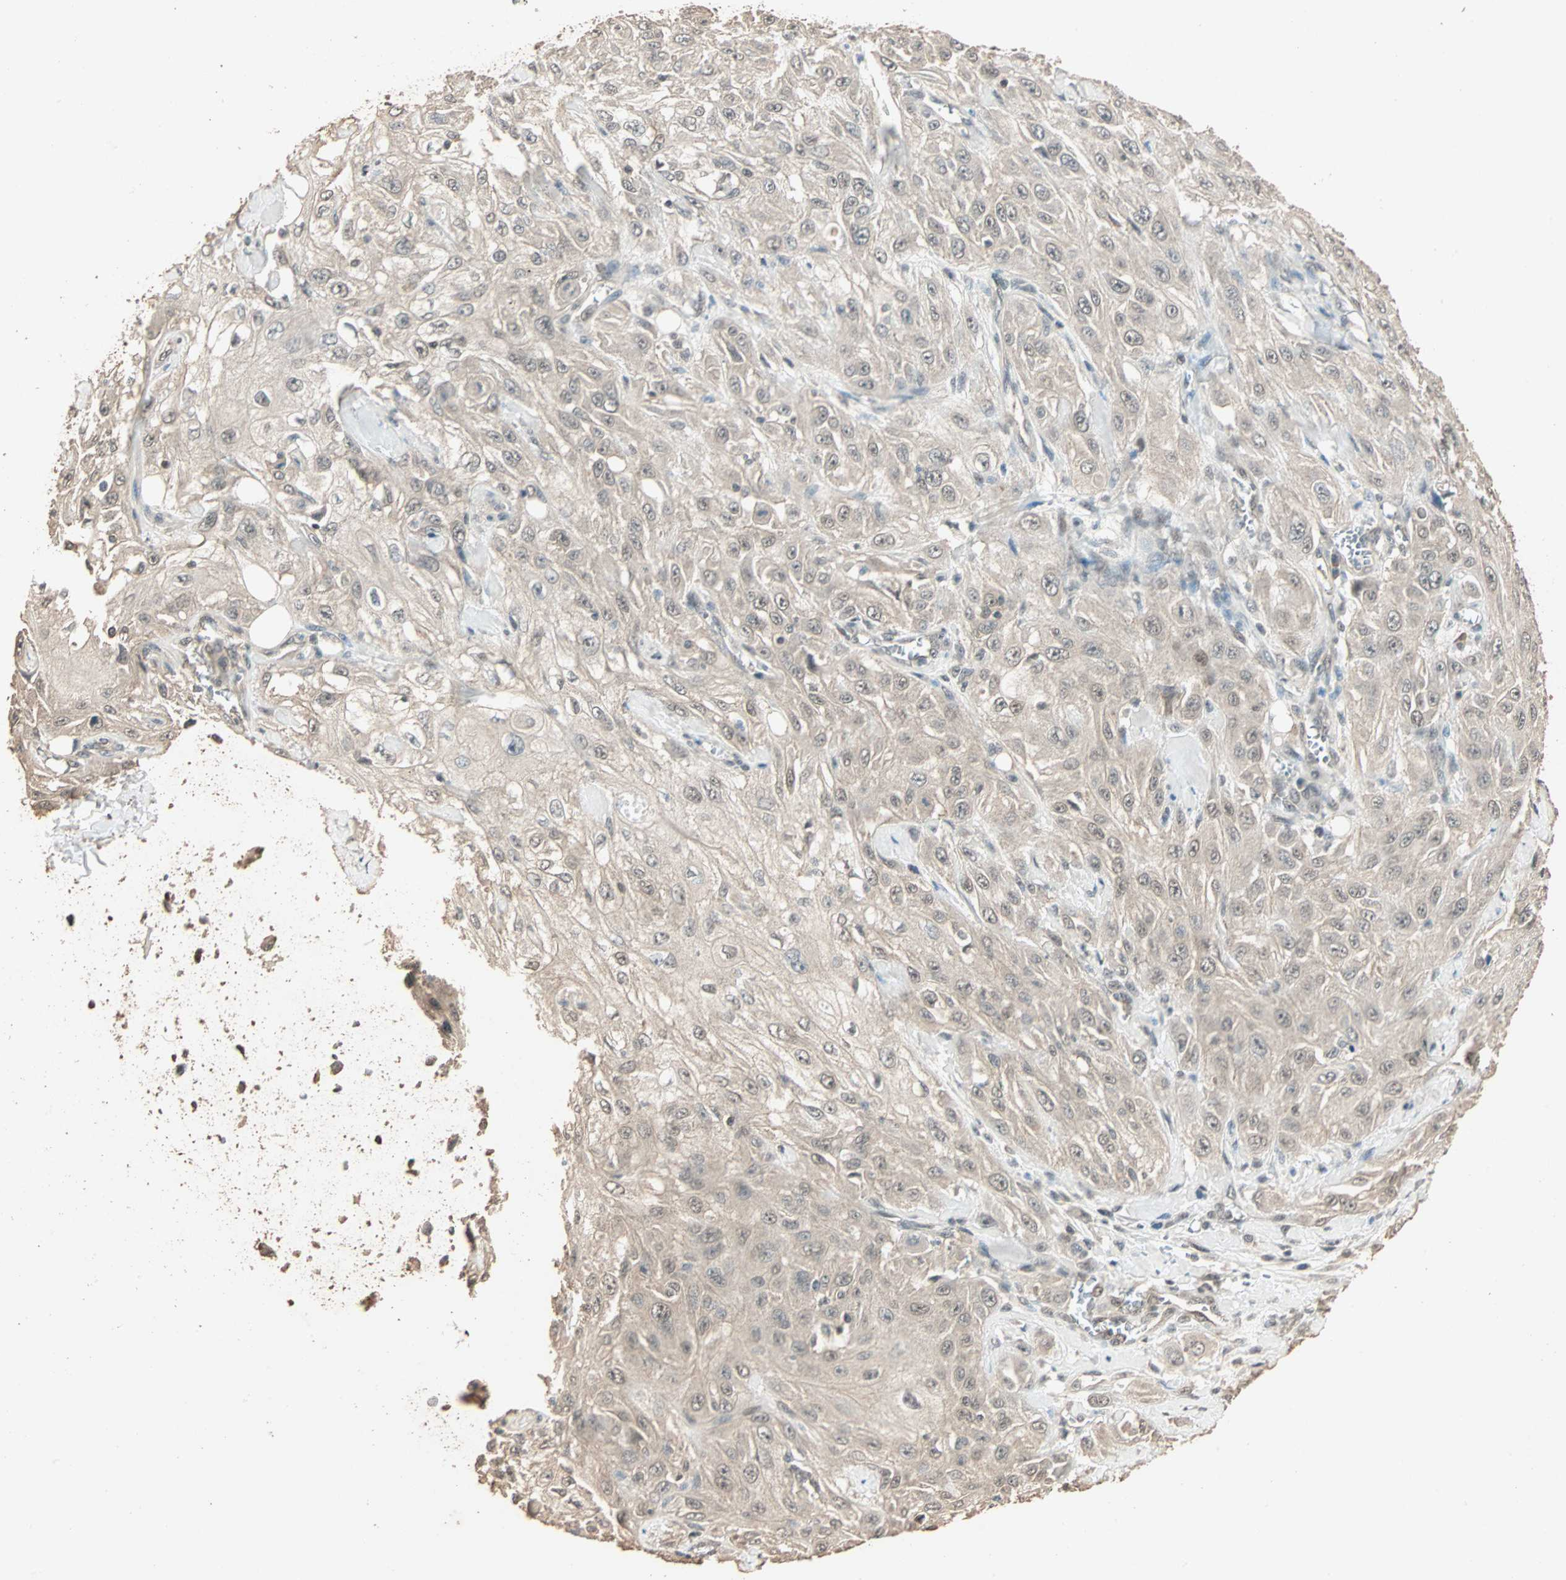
{"staining": {"intensity": "weak", "quantity": ">75%", "location": "cytoplasmic/membranous,nuclear"}, "tissue": "skin cancer", "cell_type": "Tumor cells", "image_type": "cancer", "snomed": [{"axis": "morphology", "description": "Squamous cell carcinoma, NOS"}, {"axis": "morphology", "description": "Squamous cell carcinoma, metastatic, NOS"}, {"axis": "topography", "description": "Skin"}, {"axis": "topography", "description": "Lymph node"}], "caption": "The immunohistochemical stain labels weak cytoplasmic/membranous and nuclear staining in tumor cells of squamous cell carcinoma (skin) tissue.", "gene": "ZBTB33", "patient": {"sex": "male", "age": 75}}